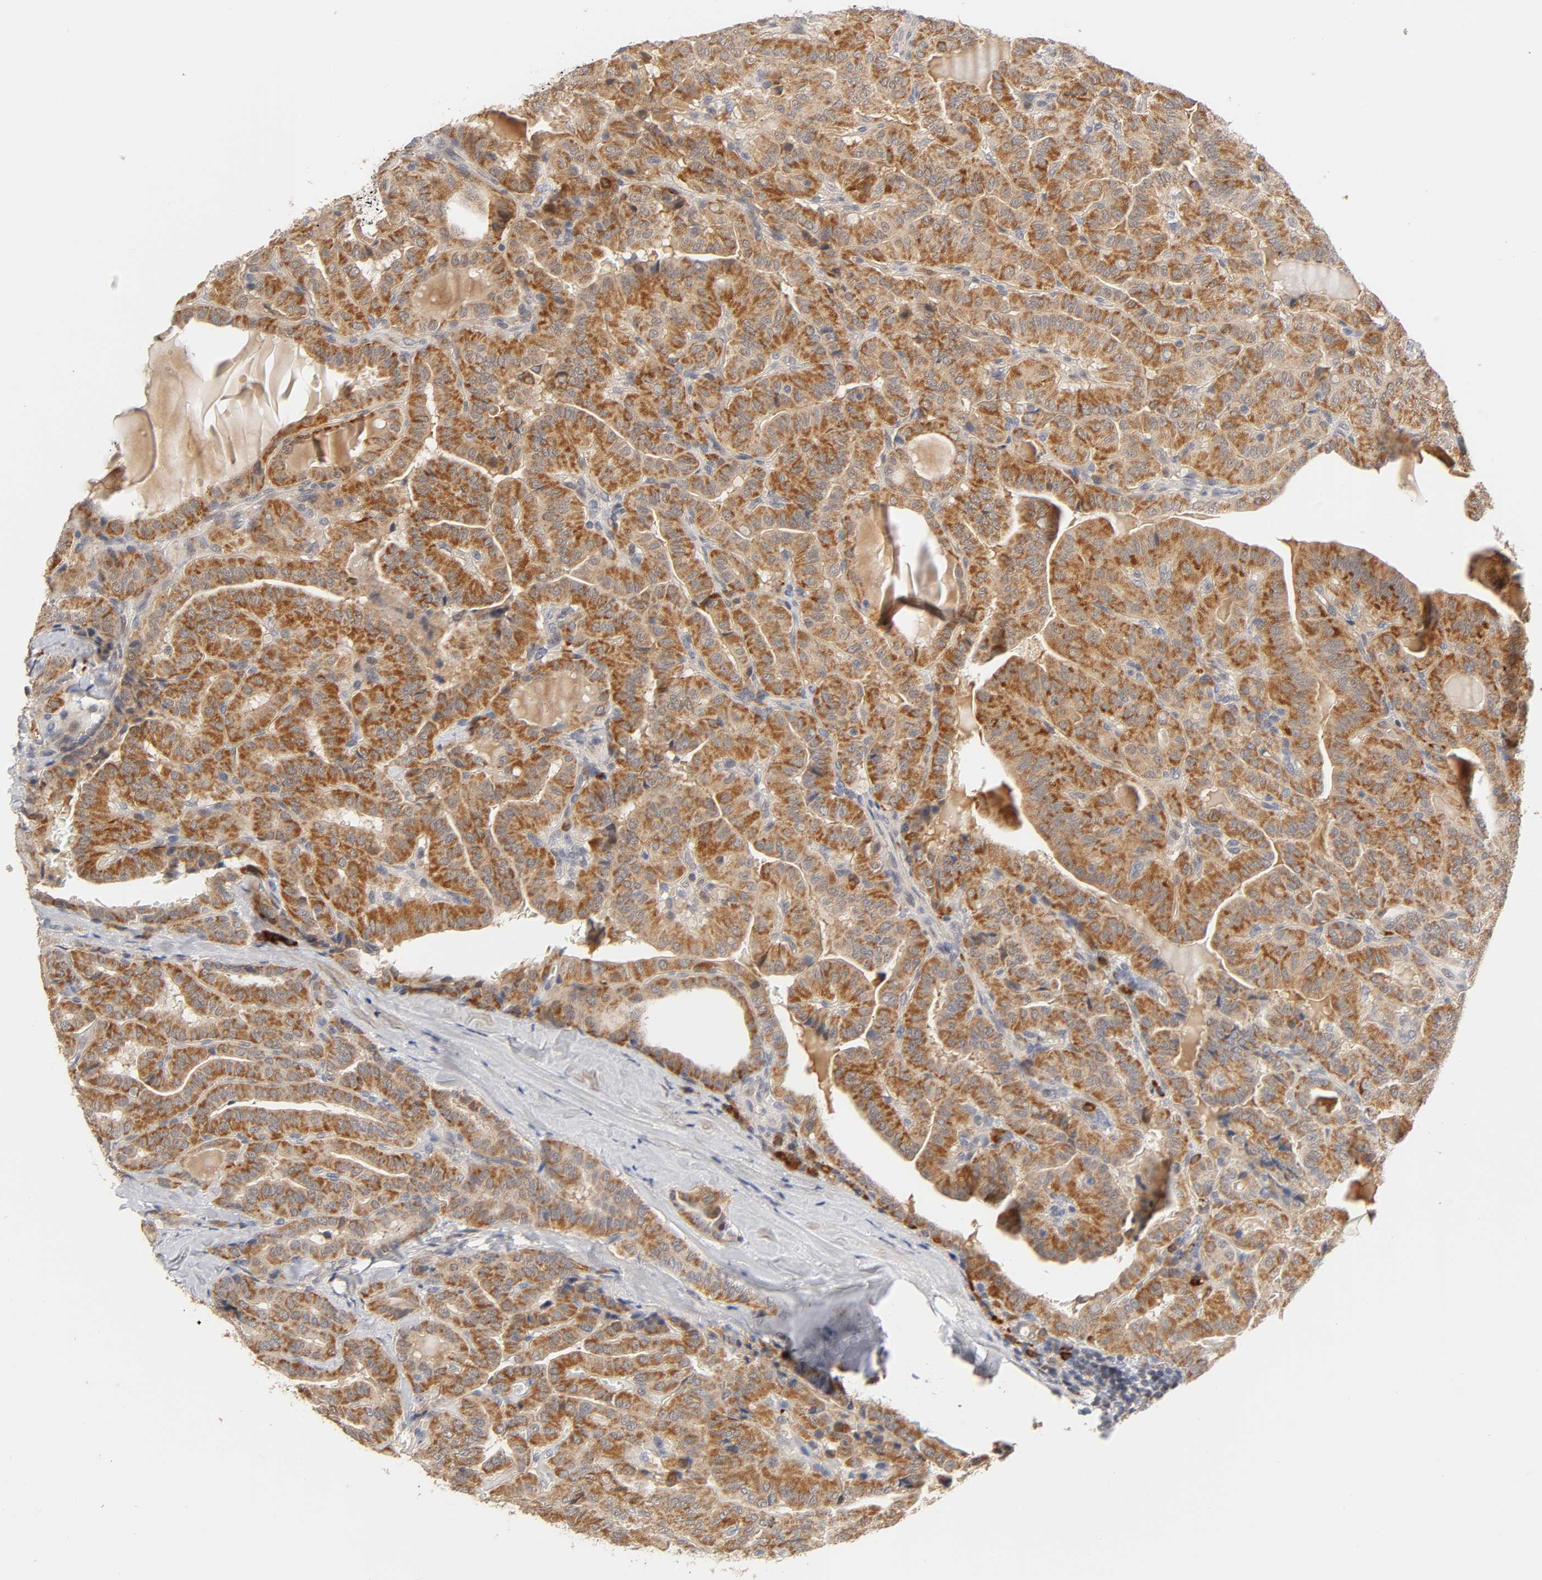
{"staining": {"intensity": "strong", "quantity": ">75%", "location": "cytoplasmic/membranous"}, "tissue": "thyroid cancer", "cell_type": "Tumor cells", "image_type": "cancer", "snomed": [{"axis": "morphology", "description": "Papillary adenocarcinoma, NOS"}, {"axis": "topography", "description": "Thyroid gland"}], "caption": "DAB (3,3'-diaminobenzidine) immunohistochemical staining of thyroid cancer exhibits strong cytoplasmic/membranous protein positivity in approximately >75% of tumor cells. The staining was performed using DAB (3,3'-diaminobenzidine) to visualize the protein expression in brown, while the nuclei were stained in blue with hematoxylin (Magnification: 20x).", "gene": "GSTZ1", "patient": {"sex": "male", "age": 77}}